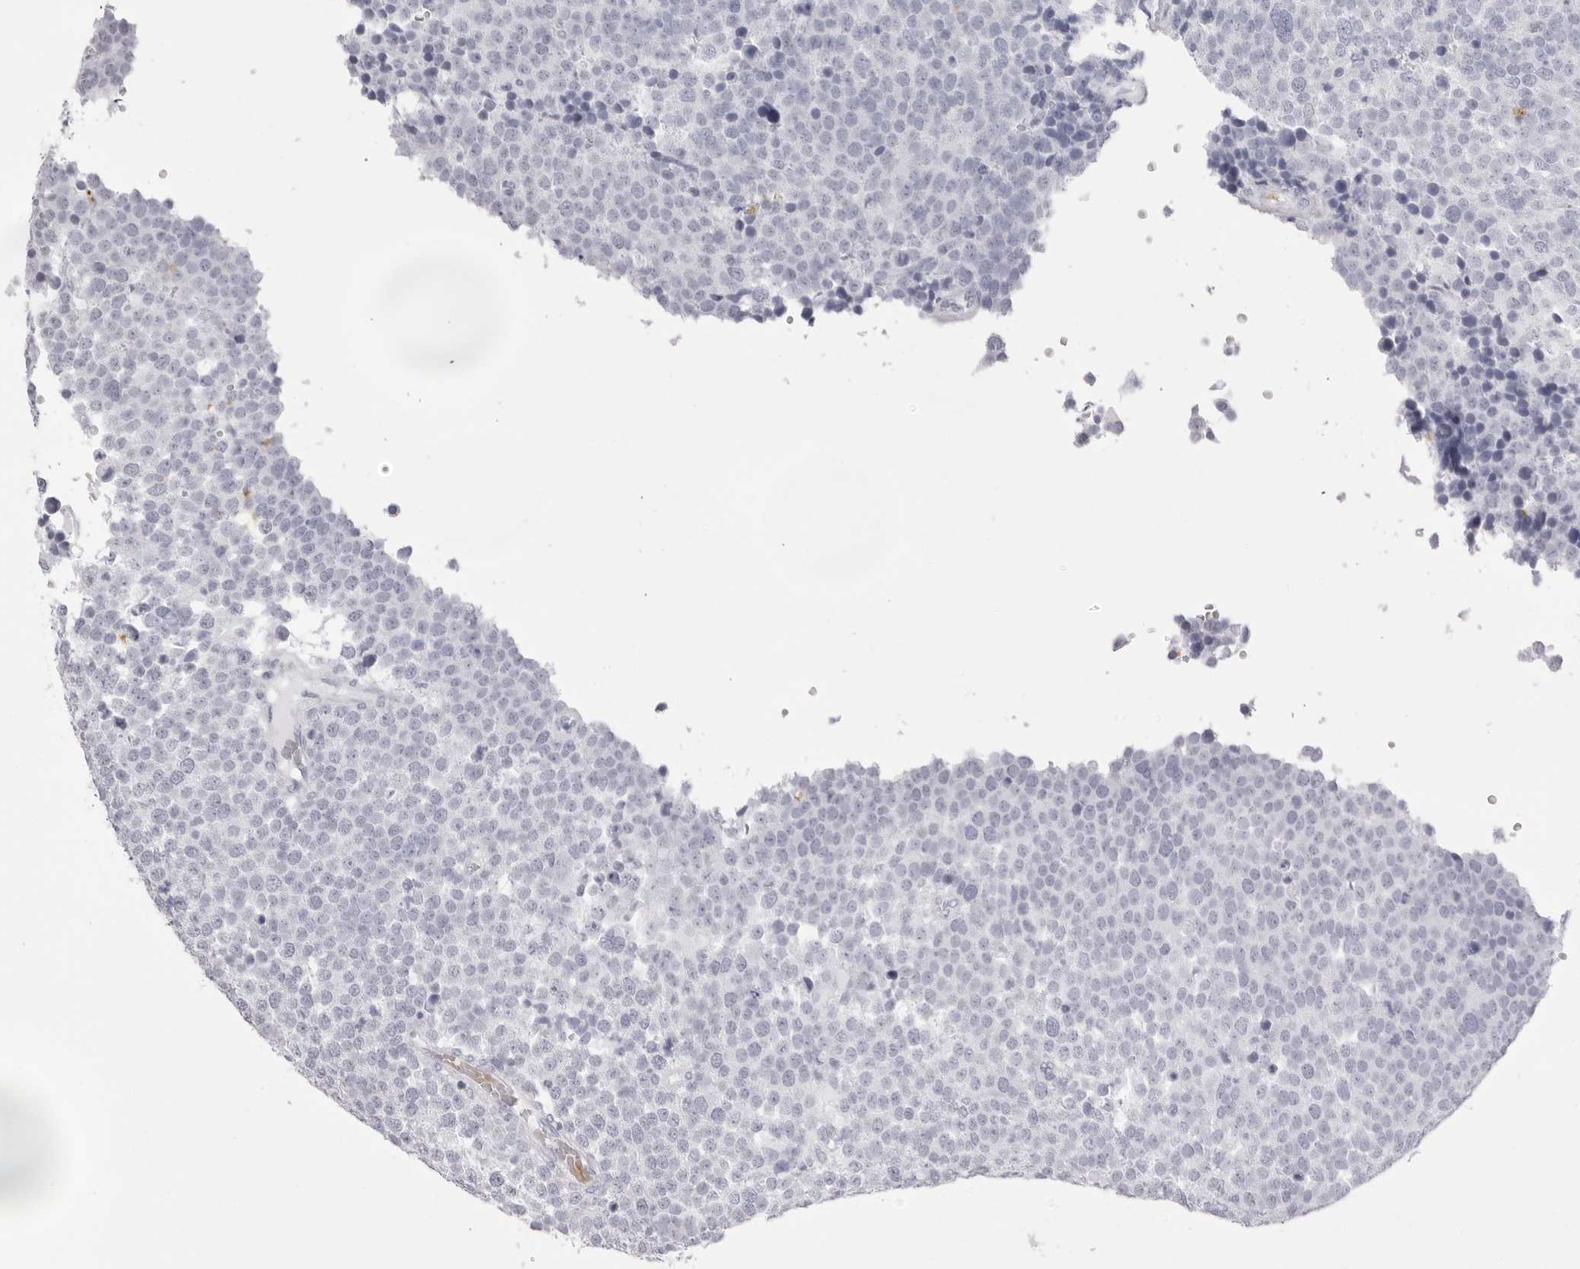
{"staining": {"intensity": "negative", "quantity": "none", "location": "none"}, "tissue": "testis cancer", "cell_type": "Tumor cells", "image_type": "cancer", "snomed": [{"axis": "morphology", "description": "Seminoma, NOS"}, {"axis": "topography", "description": "Testis"}], "caption": "Testis cancer was stained to show a protein in brown. There is no significant positivity in tumor cells. Nuclei are stained in blue.", "gene": "SPTA1", "patient": {"sex": "male", "age": 71}}